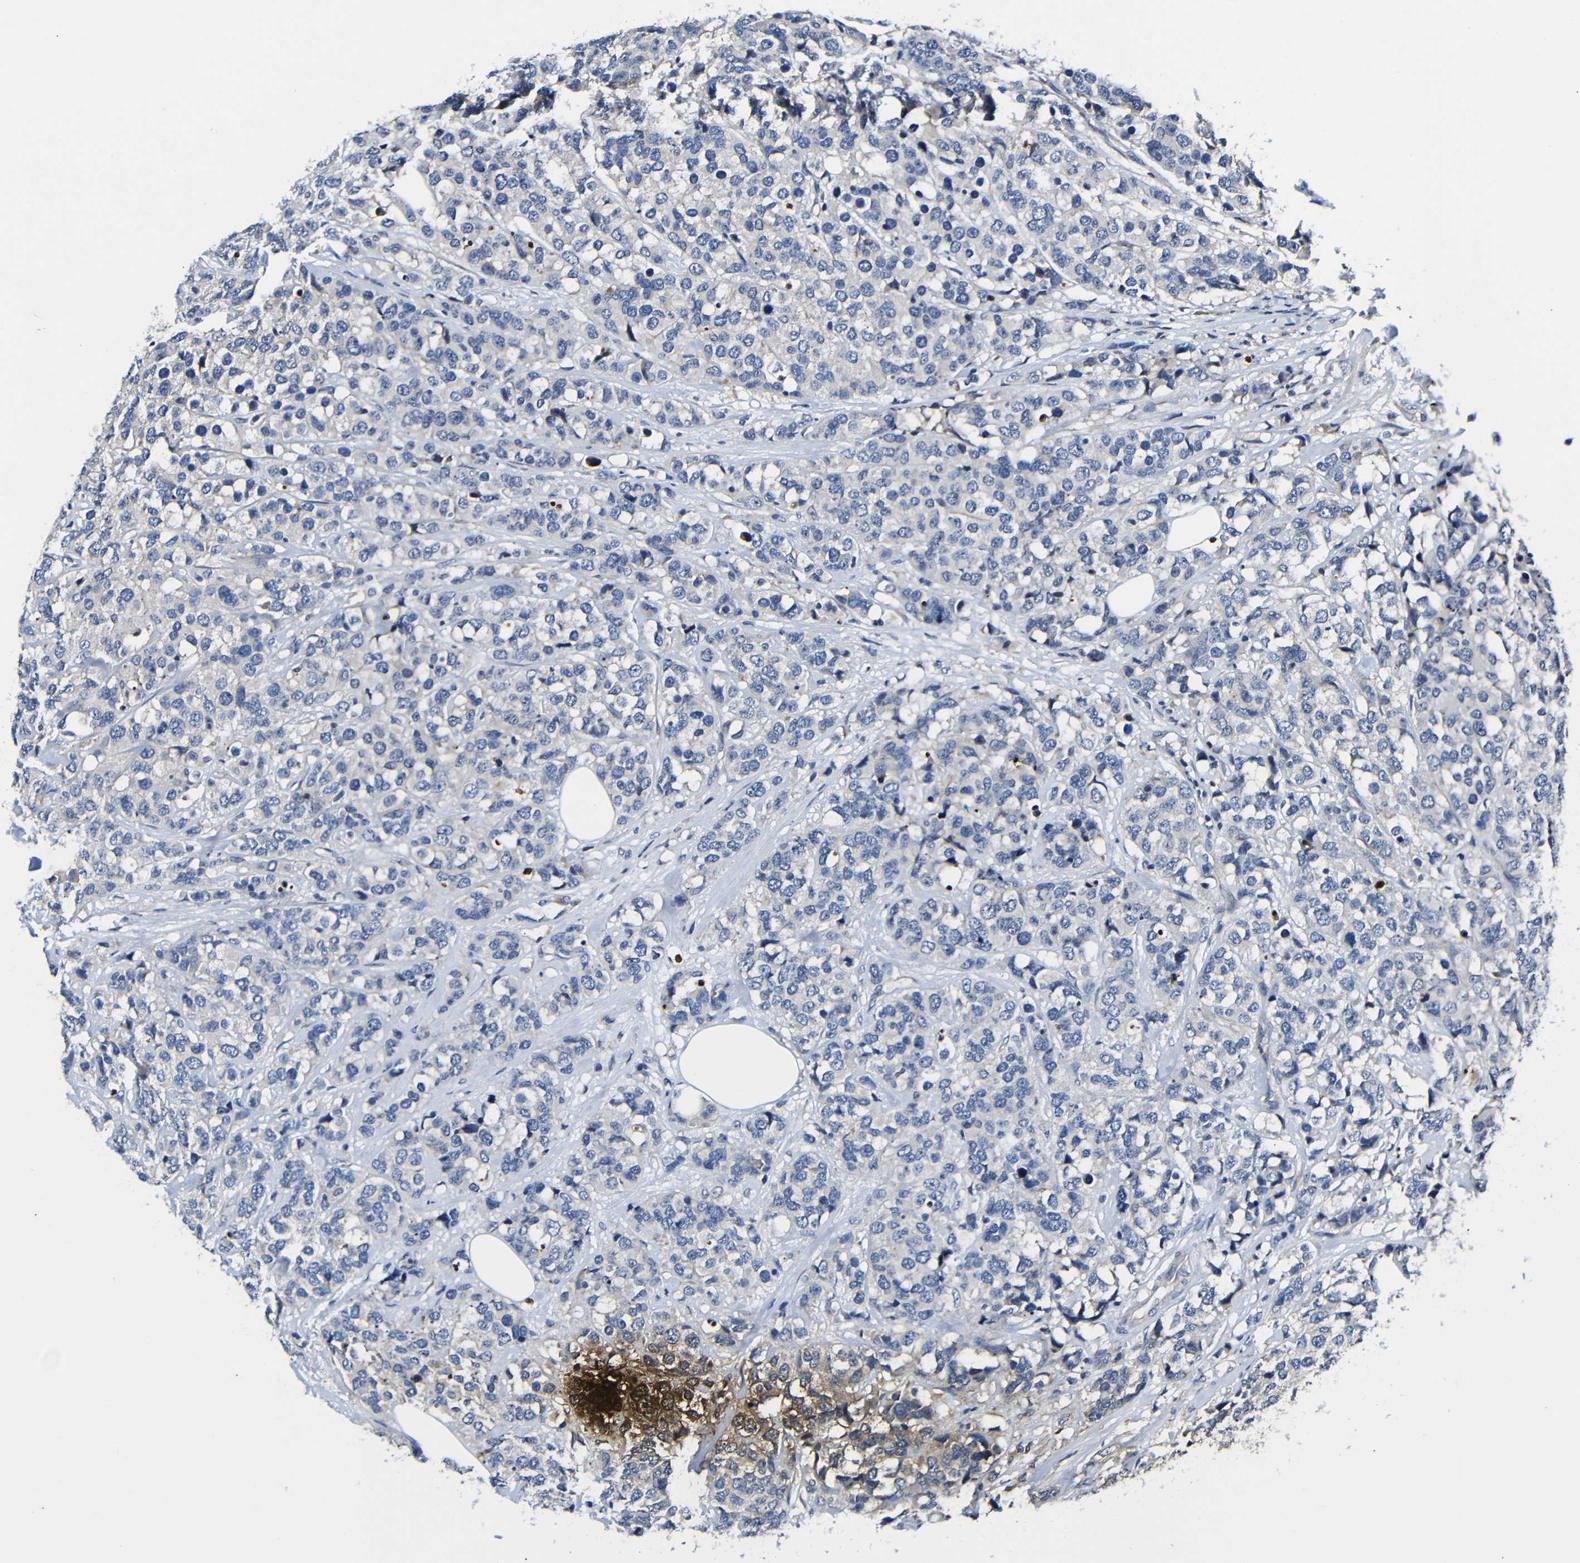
{"staining": {"intensity": "negative", "quantity": "none", "location": "none"}, "tissue": "breast cancer", "cell_type": "Tumor cells", "image_type": "cancer", "snomed": [{"axis": "morphology", "description": "Lobular carcinoma"}, {"axis": "topography", "description": "Breast"}], "caption": "High magnification brightfield microscopy of breast lobular carcinoma stained with DAB (brown) and counterstained with hematoxylin (blue): tumor cells show no significant staining.", "gene": "AFDN", "patient": {"sex": "female", "age": 59}}